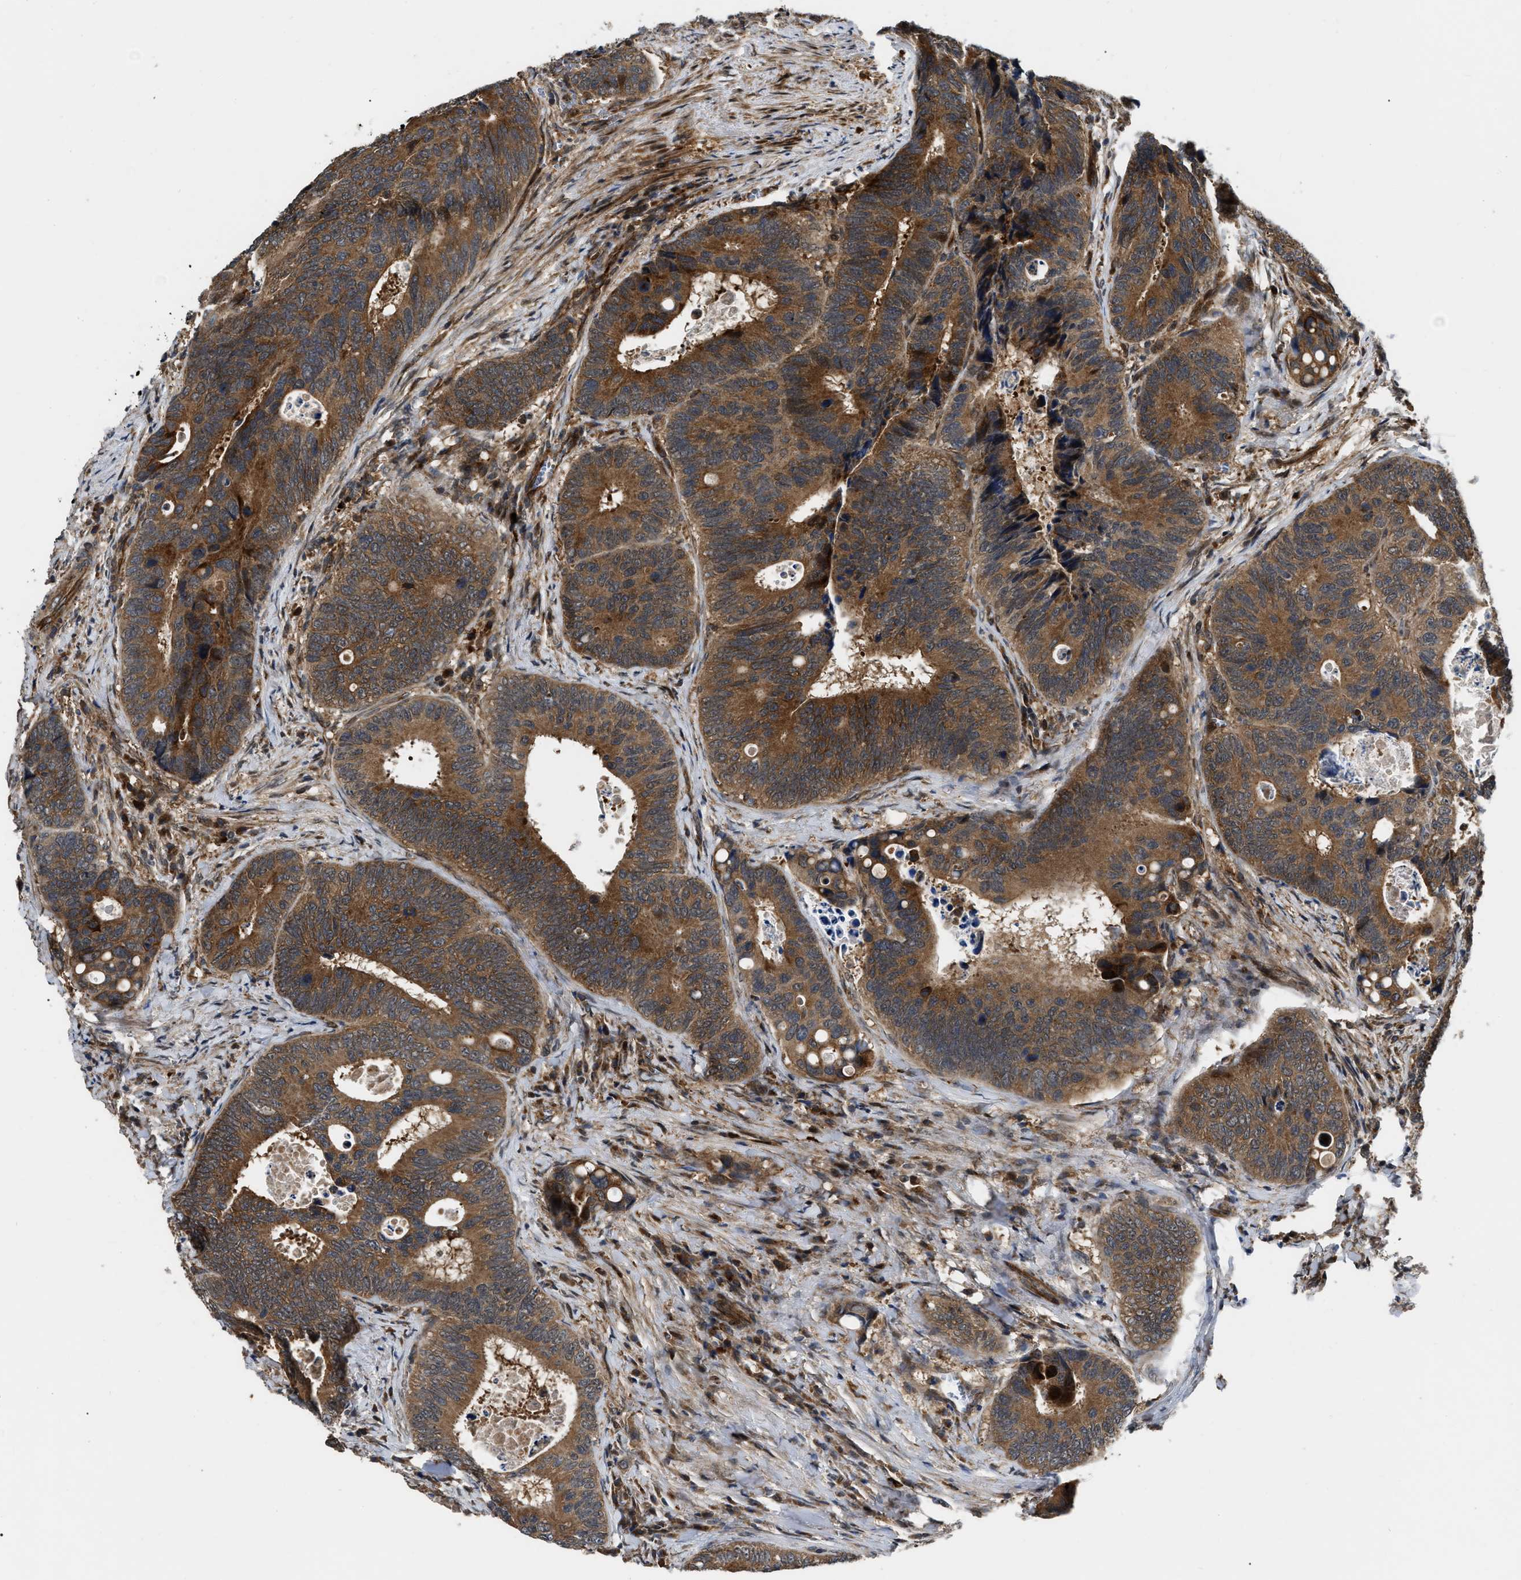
{"staining": {"intensity": "strong", "quantity": ">75%", "location": "cytoplasmic/membranous"}, "tissue": "colorectal cancer", "cell_type": "Tumor cells", "image_type": "cancer", "snomed": [{"axis": "morphology", "description": "Inflammation, NOS"}, {"axis": "morphology", "description": "Adenocarcinoma, NOS"}, {"axis": "topography", "description": "Colon"}], "caption": "Immunohistochemical staining of colorectal cancer (adenocarcinoma) displays high levels of strong cytoplasmic/membranous expression in about >75% of tumor cells. (DAB (3,3'-diaminobenzidine) = brown stain, brightfield microscopy at high magnification).", "gene": "PPWD1", "patient": {"sex": "male", "age": 72}}